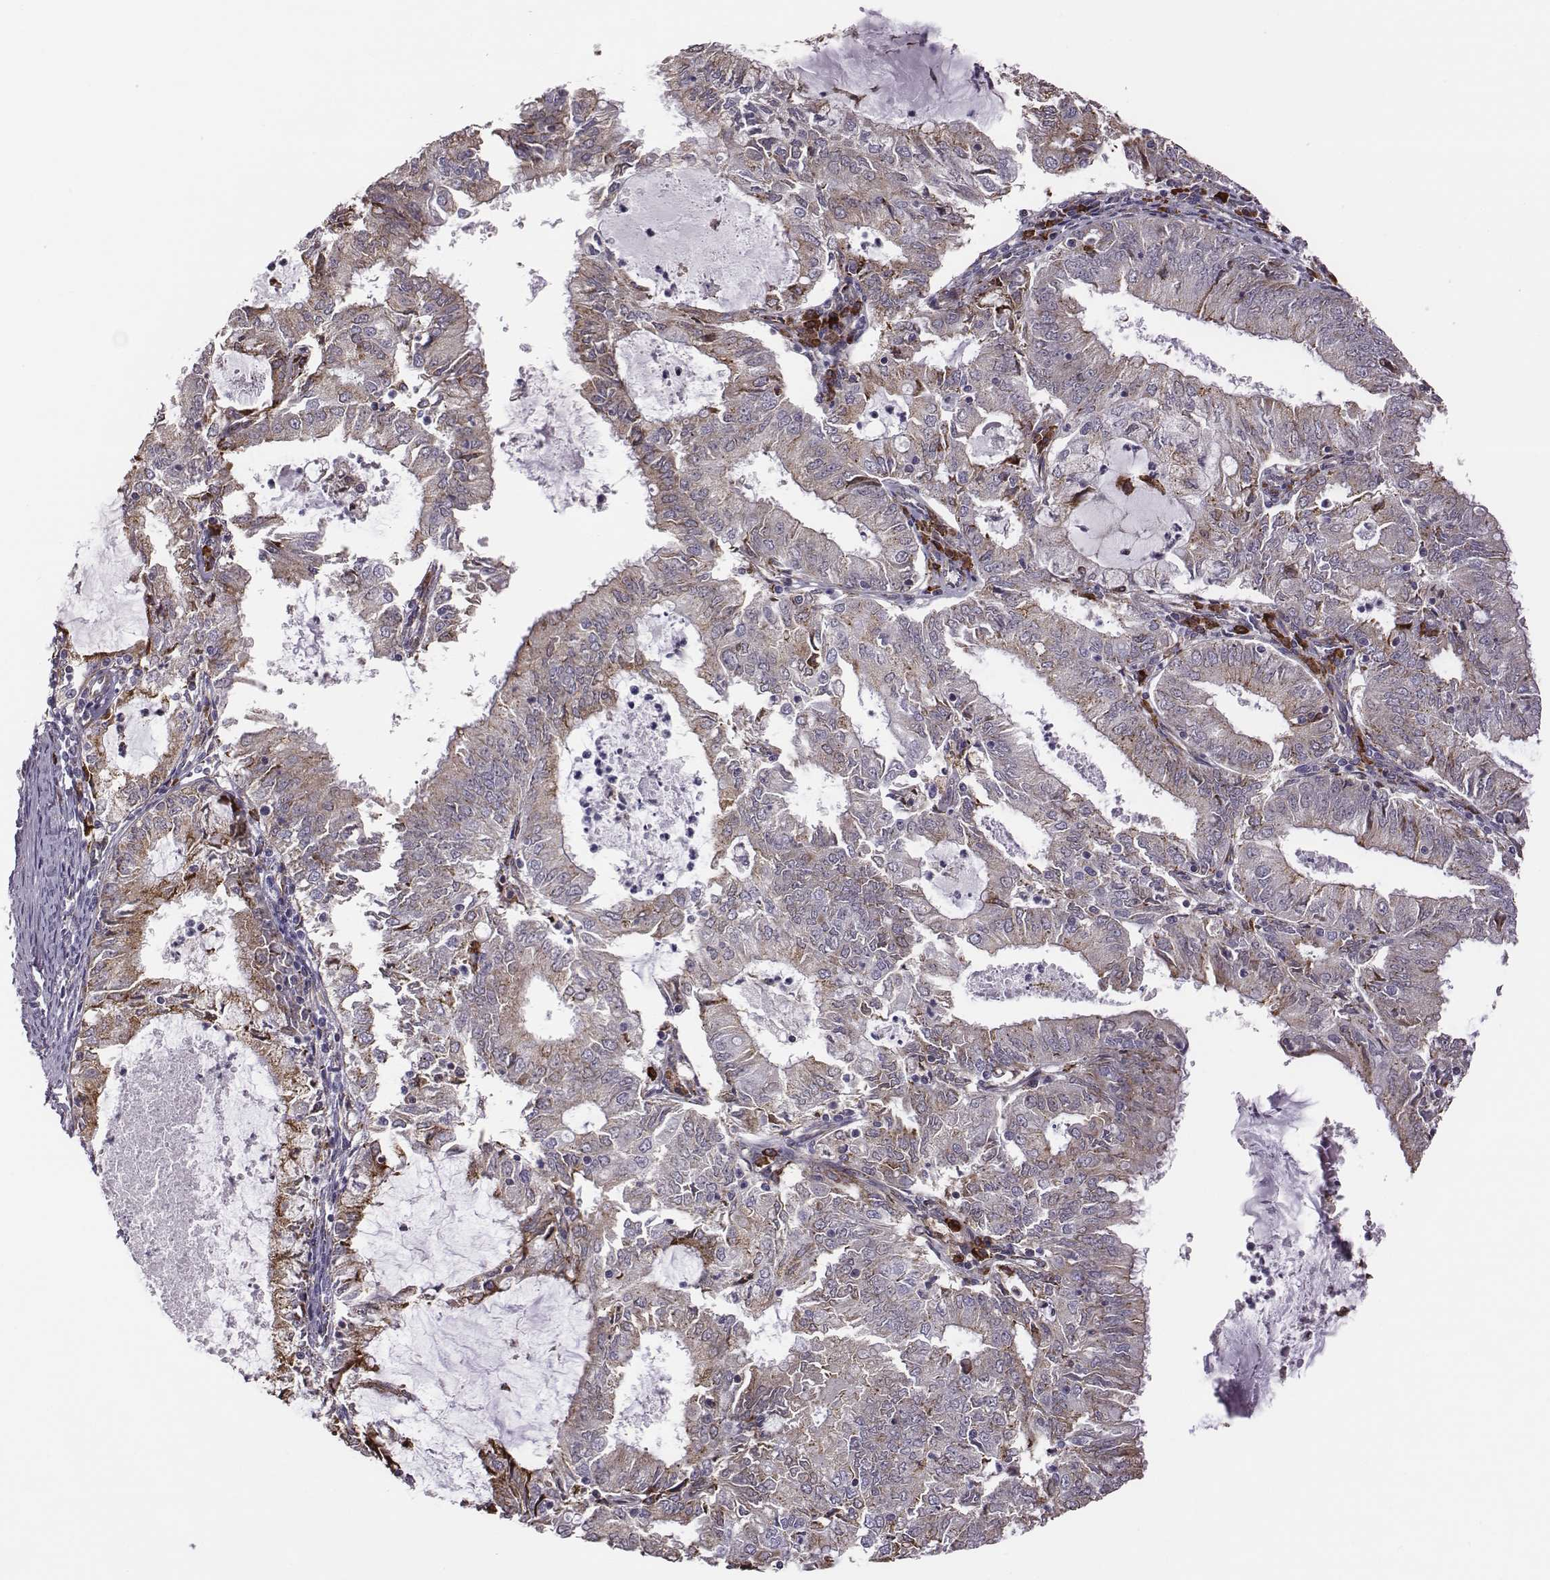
{"staining": {"intensity": "moderate", "quantity": ">75%", "location": "cytoplasmic/membranous"}, "tissue": "endometrial cancer", "cell_type": "Tumor cells", "image_type": "cancer", "snomed": [{"axis": "morphology", "description": "Adenocarcinoma, NOS"}, {"axis": "topography", "description": "Endometrium"}], "caption": "A histopathology image showing moderate cytoplasmic/membranous staining in approximately >75% of tumor cells in endometrial adenocarcinoma, as visualized by brown immunohistochemical staining.", "gene": "SELENOI", "patient": {"sex": "female", "age": 57}}